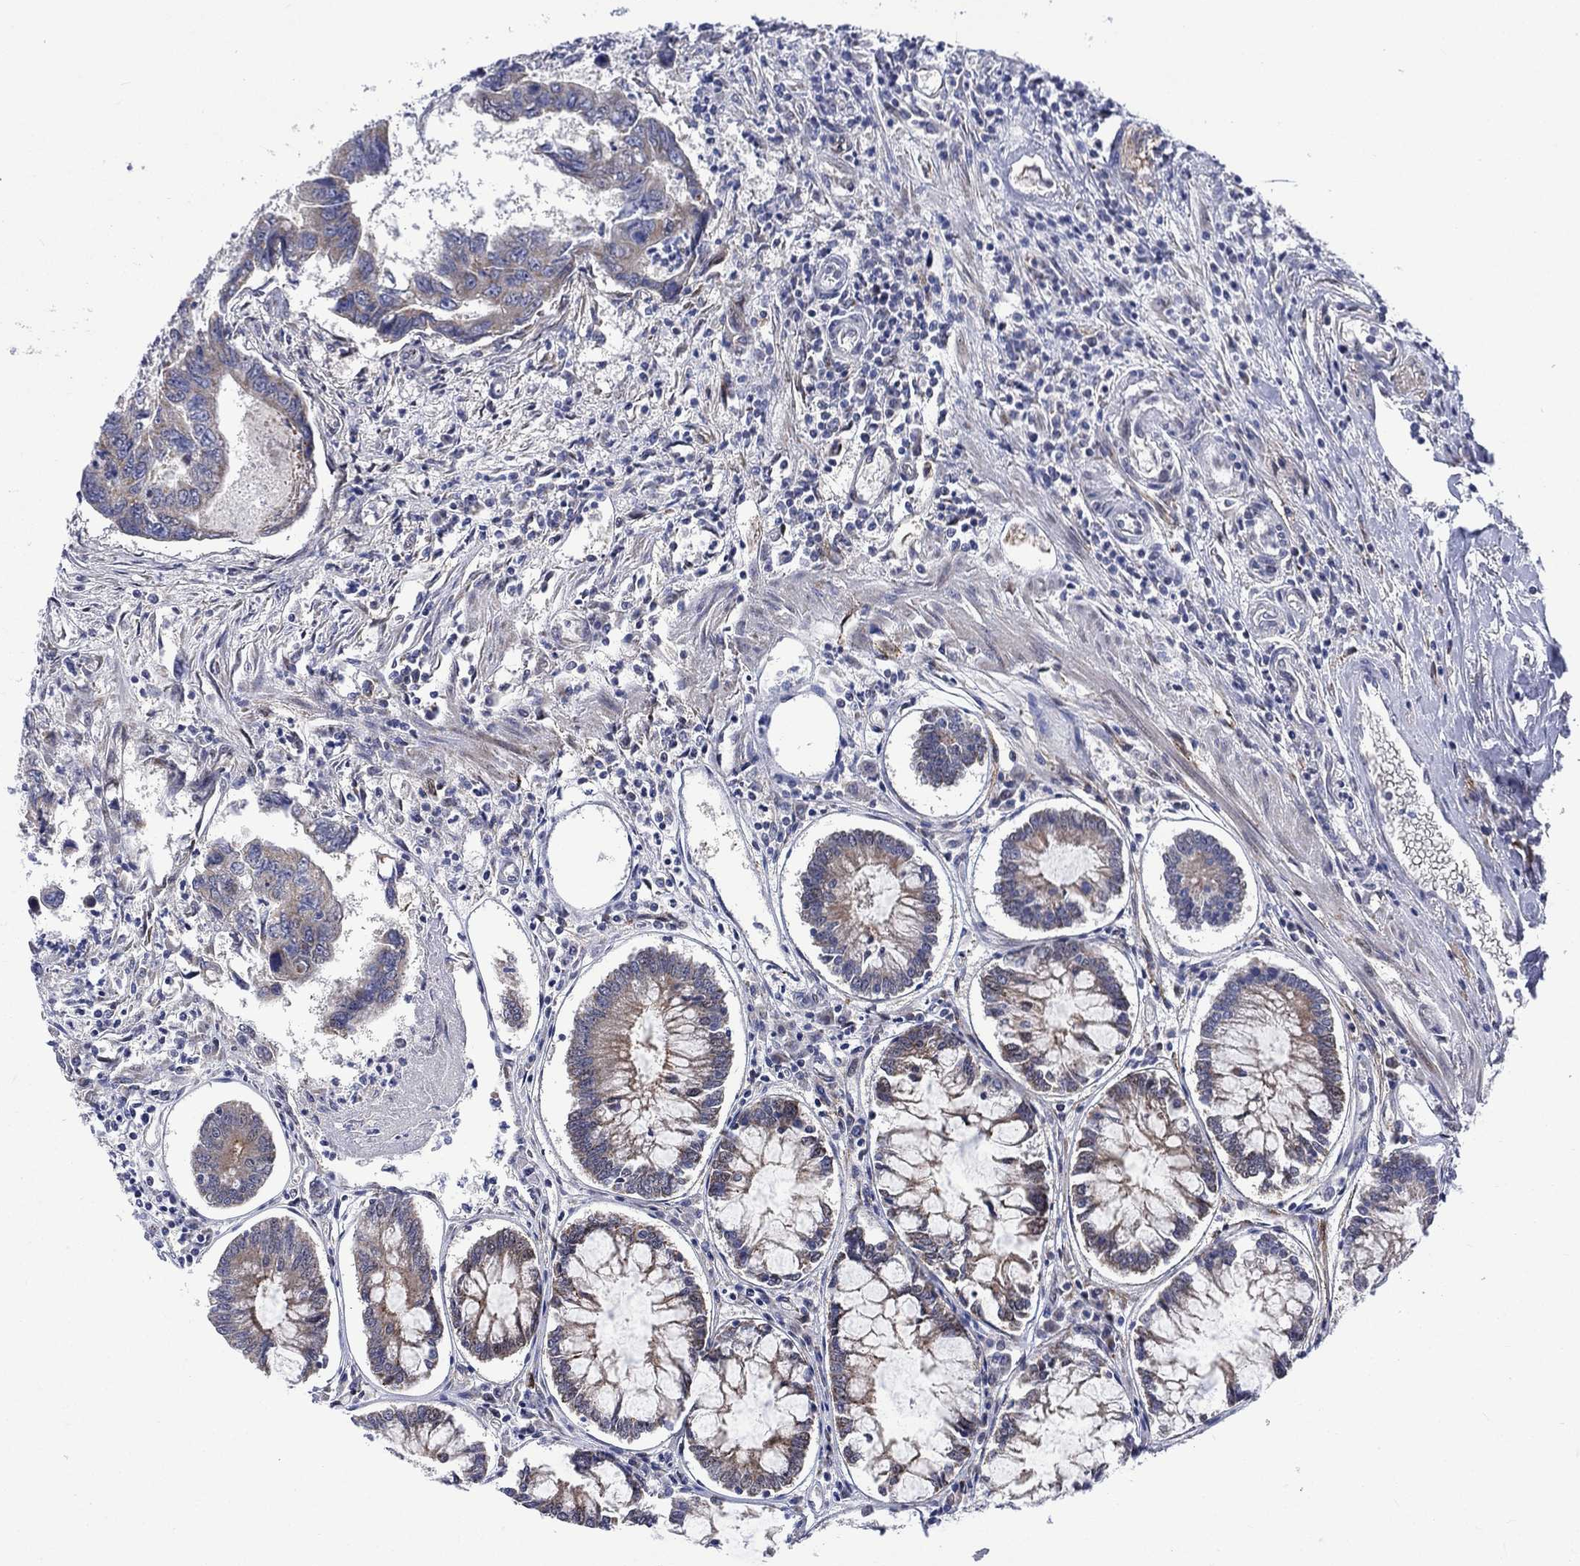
{"staining": {"intensity": "moderate", "quantity": "25%-75%", "location": "cytoplasmic/membranous"}, "tissue": "colorectal cancer", "cell_type": "Tumor cells", "image_type": "cancer", "snomed": [{"axis": "morphology", "description": "Adenocarcinoma, NOS"}, {"axis": "topography", "description": "Colon"}], "caption": "A brown stain labels moderate cytoplasmic/membranous expression of a protein in human colorectal cancer (adenocarcinoma) tumor cells.", "gene": "SLC35F2", "patient": {"sex": "female", "age": 65}}